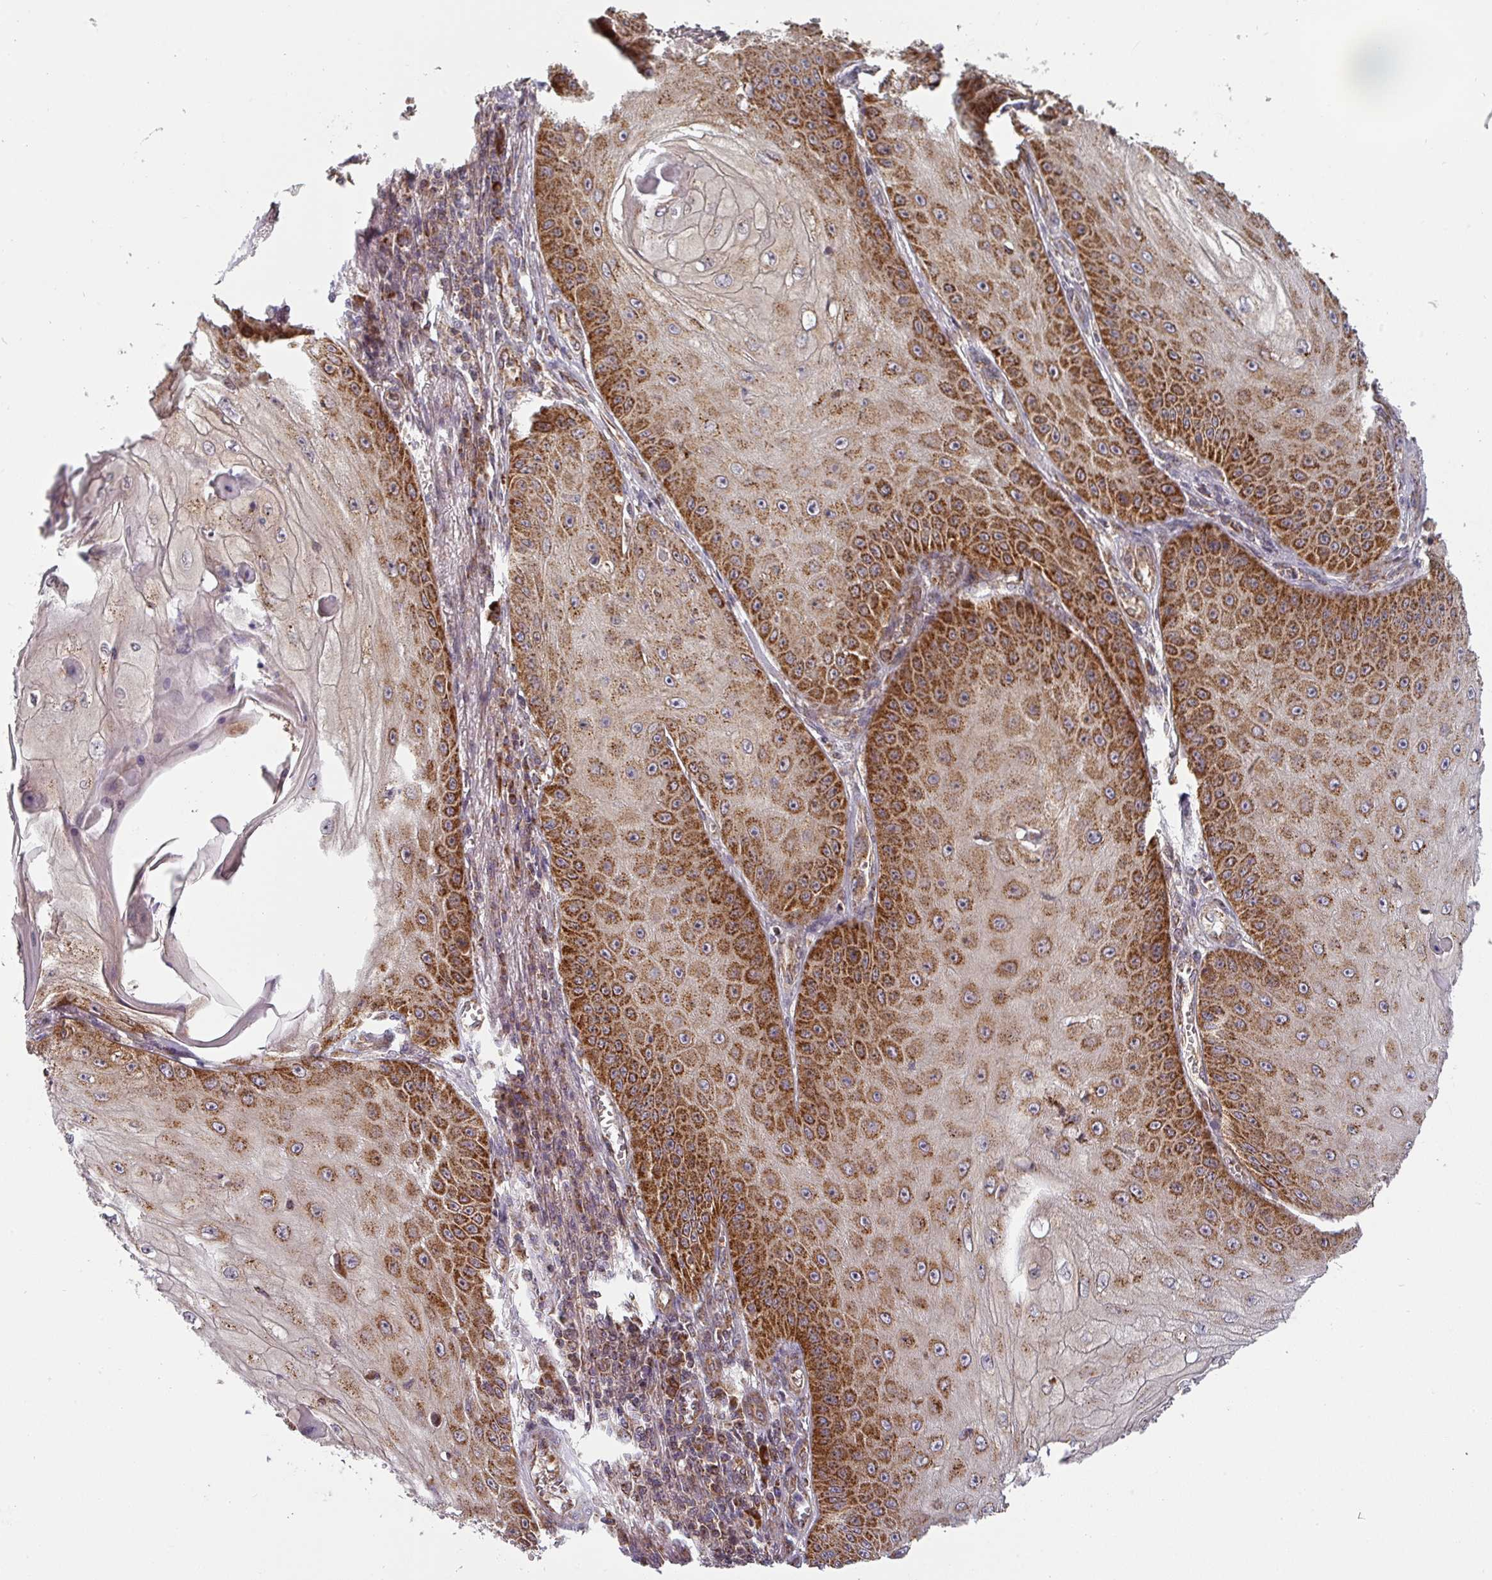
{"staining": {"intensity": "strong", "quantity": "25%-75%", "location": "cytoplasmic/membranous"}, "tissue": "skin cancer", "cell_type": "Tumor cells", "image_type": "cancer", "snomed": [{"axis": "morphology", "description": "Squamous cell carcinoma, NOS"}, {"axis": "topography", "description": "Skin"}], "caption": "A histopathology image of skin squamous cell carcinoma stained for a protein shows strong cytoplasmic/membranous brown staining in tumor cells.", "gene": "MRPS16", "patient": {"sex": "male", "age": 70}}